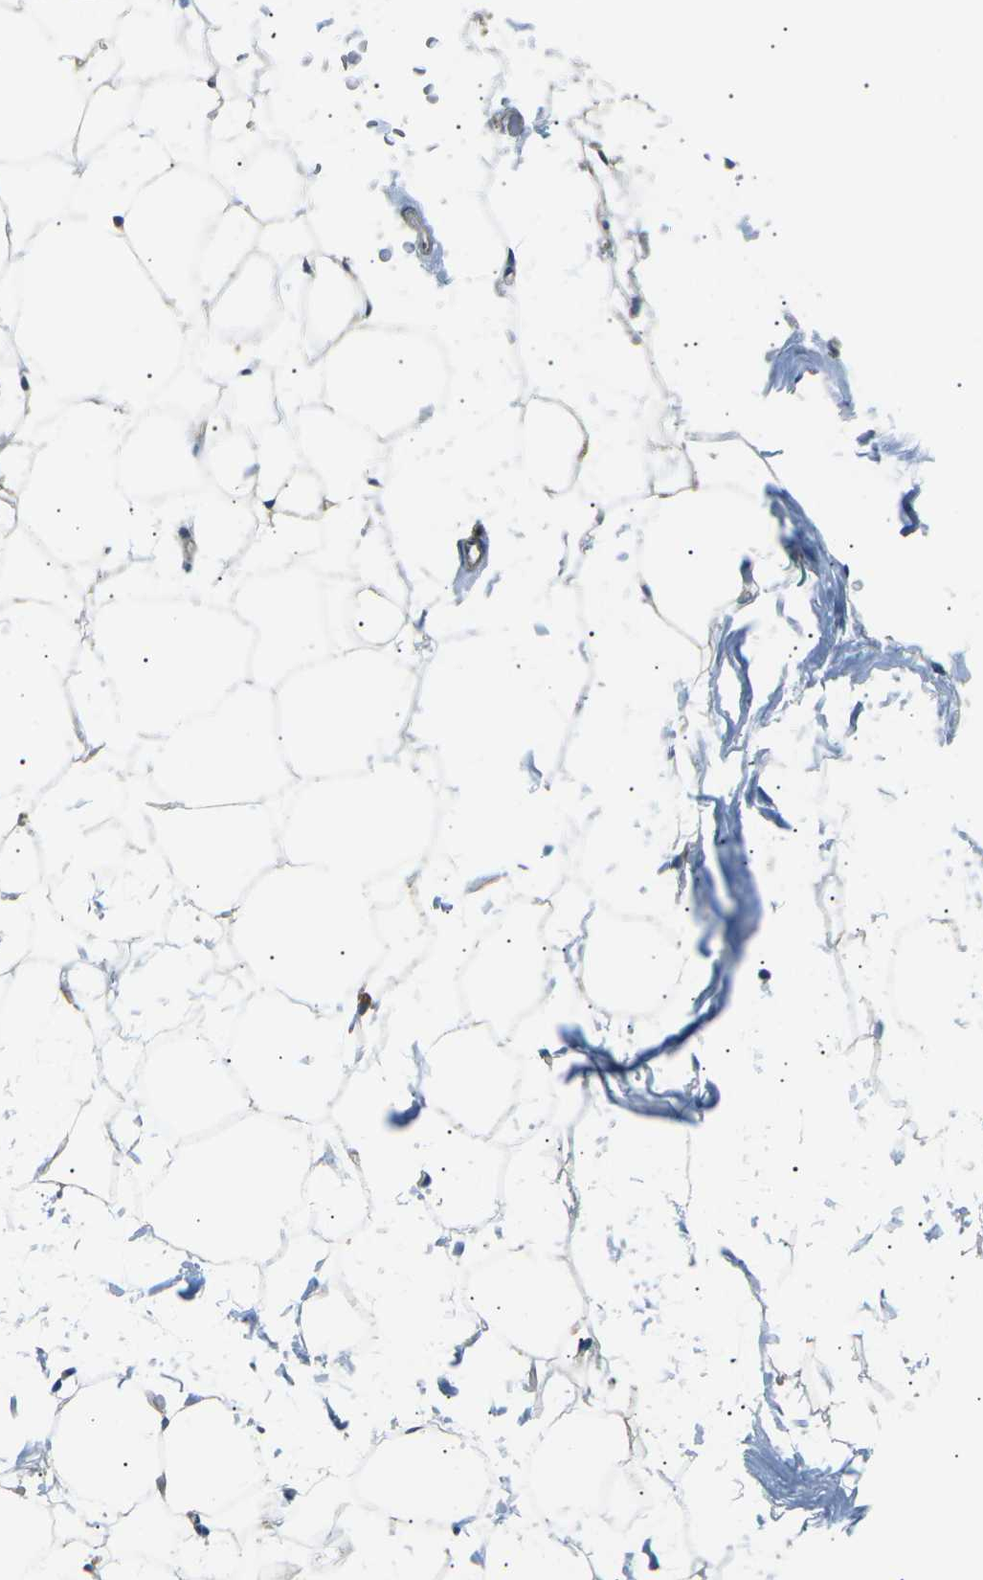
{"staining": {"intensity": "weak", "quantity": ">75%", "location": "cytoplasmic/membranous"}, "tissue": "adipose tissue", "cell_type": "Adipocytes", "image_type": "normal", "snomed": [{"axis": "morphology", "description": "Normal tissue, NOS"}, {"axis": "topography", "description": "Breast"}, {"axis": "topography", "description": "Soft tissue"}], "caption": "DAB immunohistochemical staining of unremarkable human adipose tissue exhibits weak cytoplasmic/membranous protein staining in approximately >75% of adipocytes. (brown staining indicates protein expression, while blue staining denotes nuclei).", "gene": "SLK", "patient": {"sex": "female", "age": 75}}